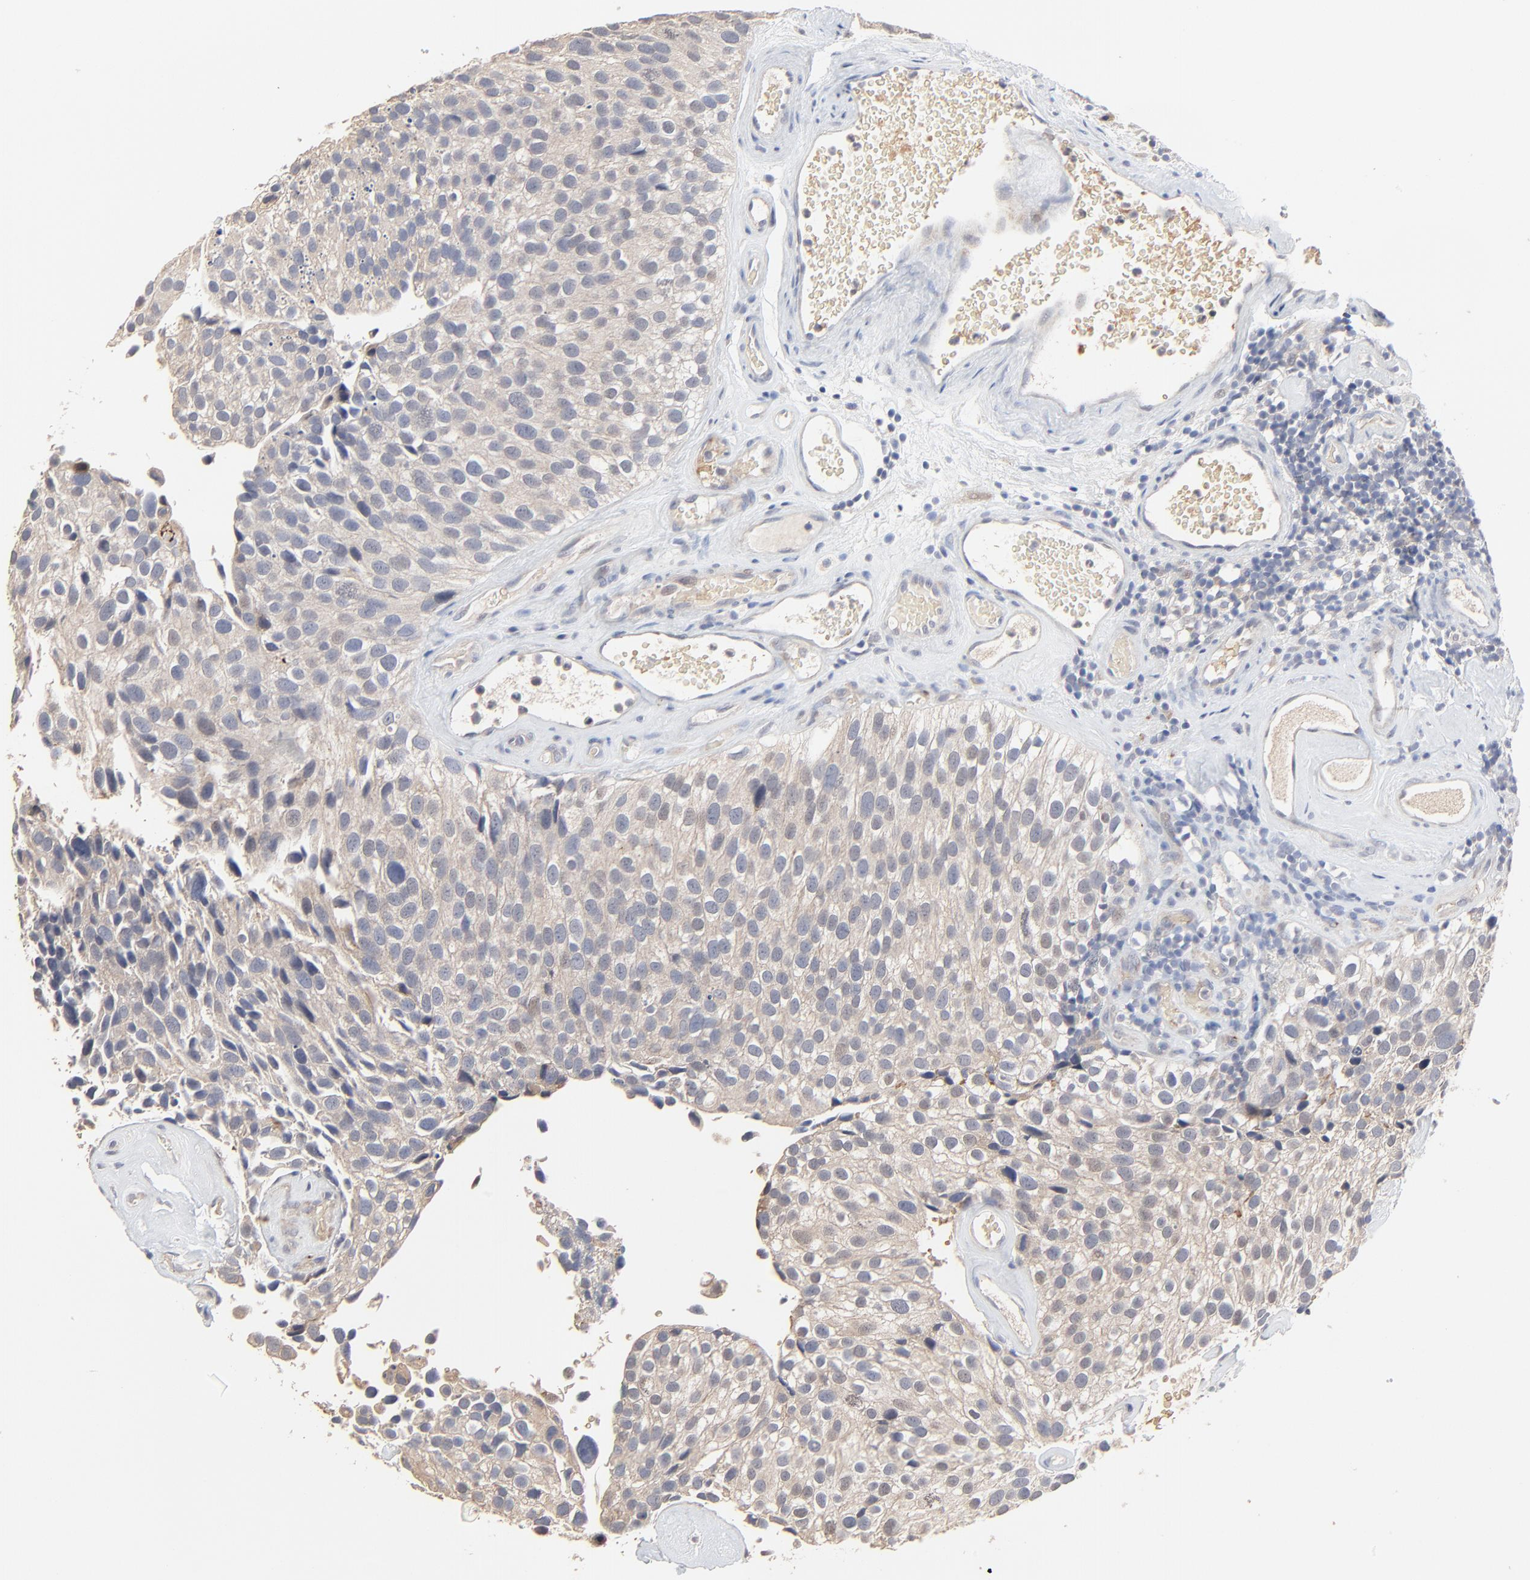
{"staining": {"intensity": "moderate", "quantity": ">75%", "location": "cytoplasmic/membranous"}, "tissue": "urothelial cancer", "cell_type": "Tumor cells", "image_type": "cancer", "snomed": [{"axis": "morphology", "description": "Urothelial carcinoma, High grade"}, {"axis": "topography", "description": "Urinary bladder"}], "caption": "IHC of human urothelial carcinoma (high-grade) demonstrates medium levels of moderate cytoplasmic/membranous expression in about >75% of tumor cells.", "gene": "FANCB", "patient": {"sex": "male", "age": 72}}